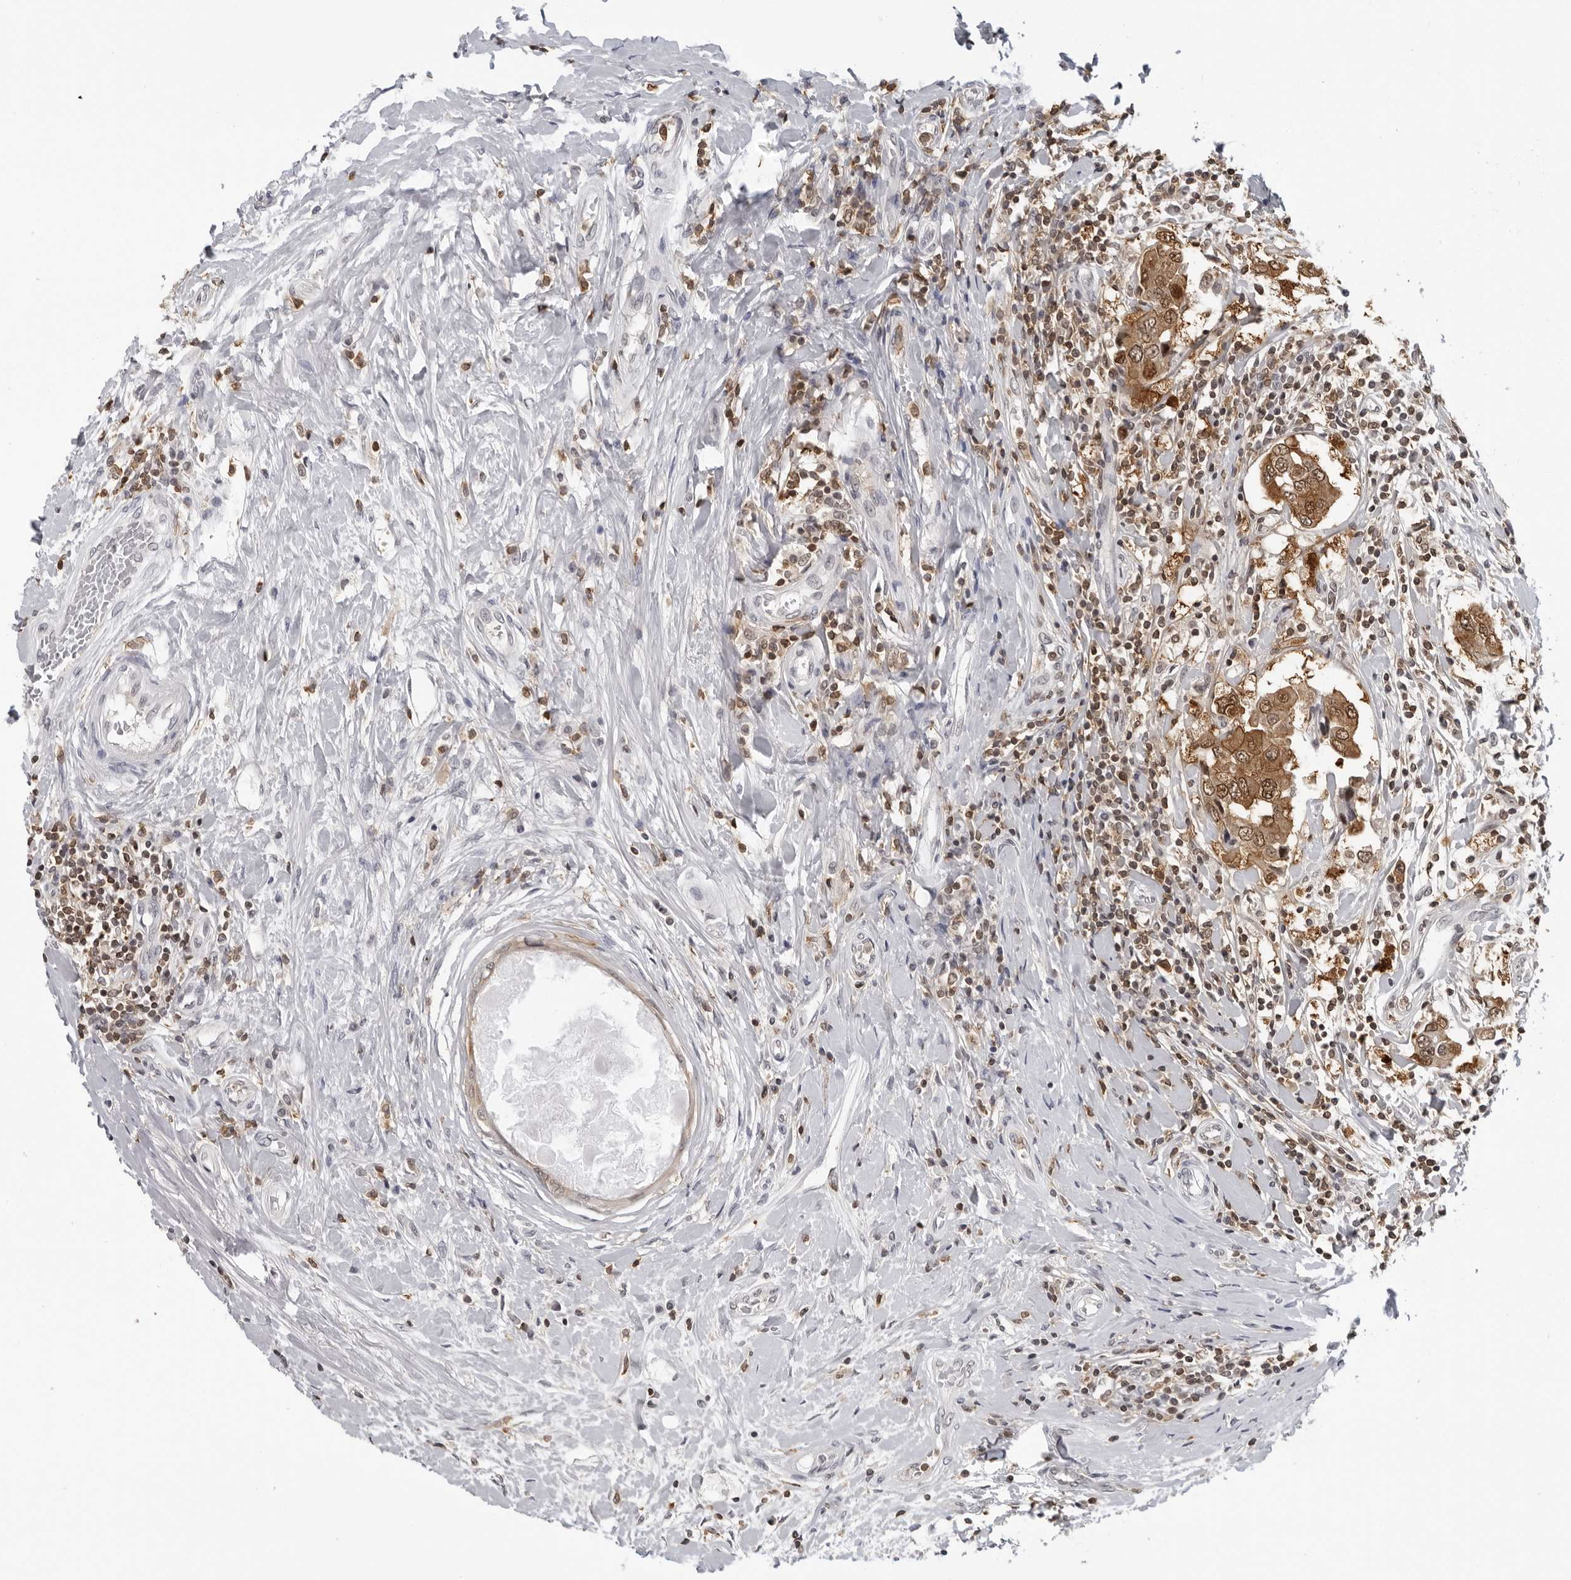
{"staining": {"intensity": "moderate", "quantity": ">75%", "location": "cytoplasmic/membranous,nuclear"}, "tissue": "breast cancer", "cell_type": "Tumor cells", "image_type": "cancer", "snomed": [{"axis": "morphology", "description": "Duct carcinoma"}, {"axis": "topography", "description": "Breast"}], "caption": "Breast cancer was stained to show a protein in brown. There is medium levels of moderate cytoplasmic/membranous and nuclear positivity in approximately >75% of tumor cells.", "gene": "HSPH1", "patient": {"sex": "female", "age": 27}}